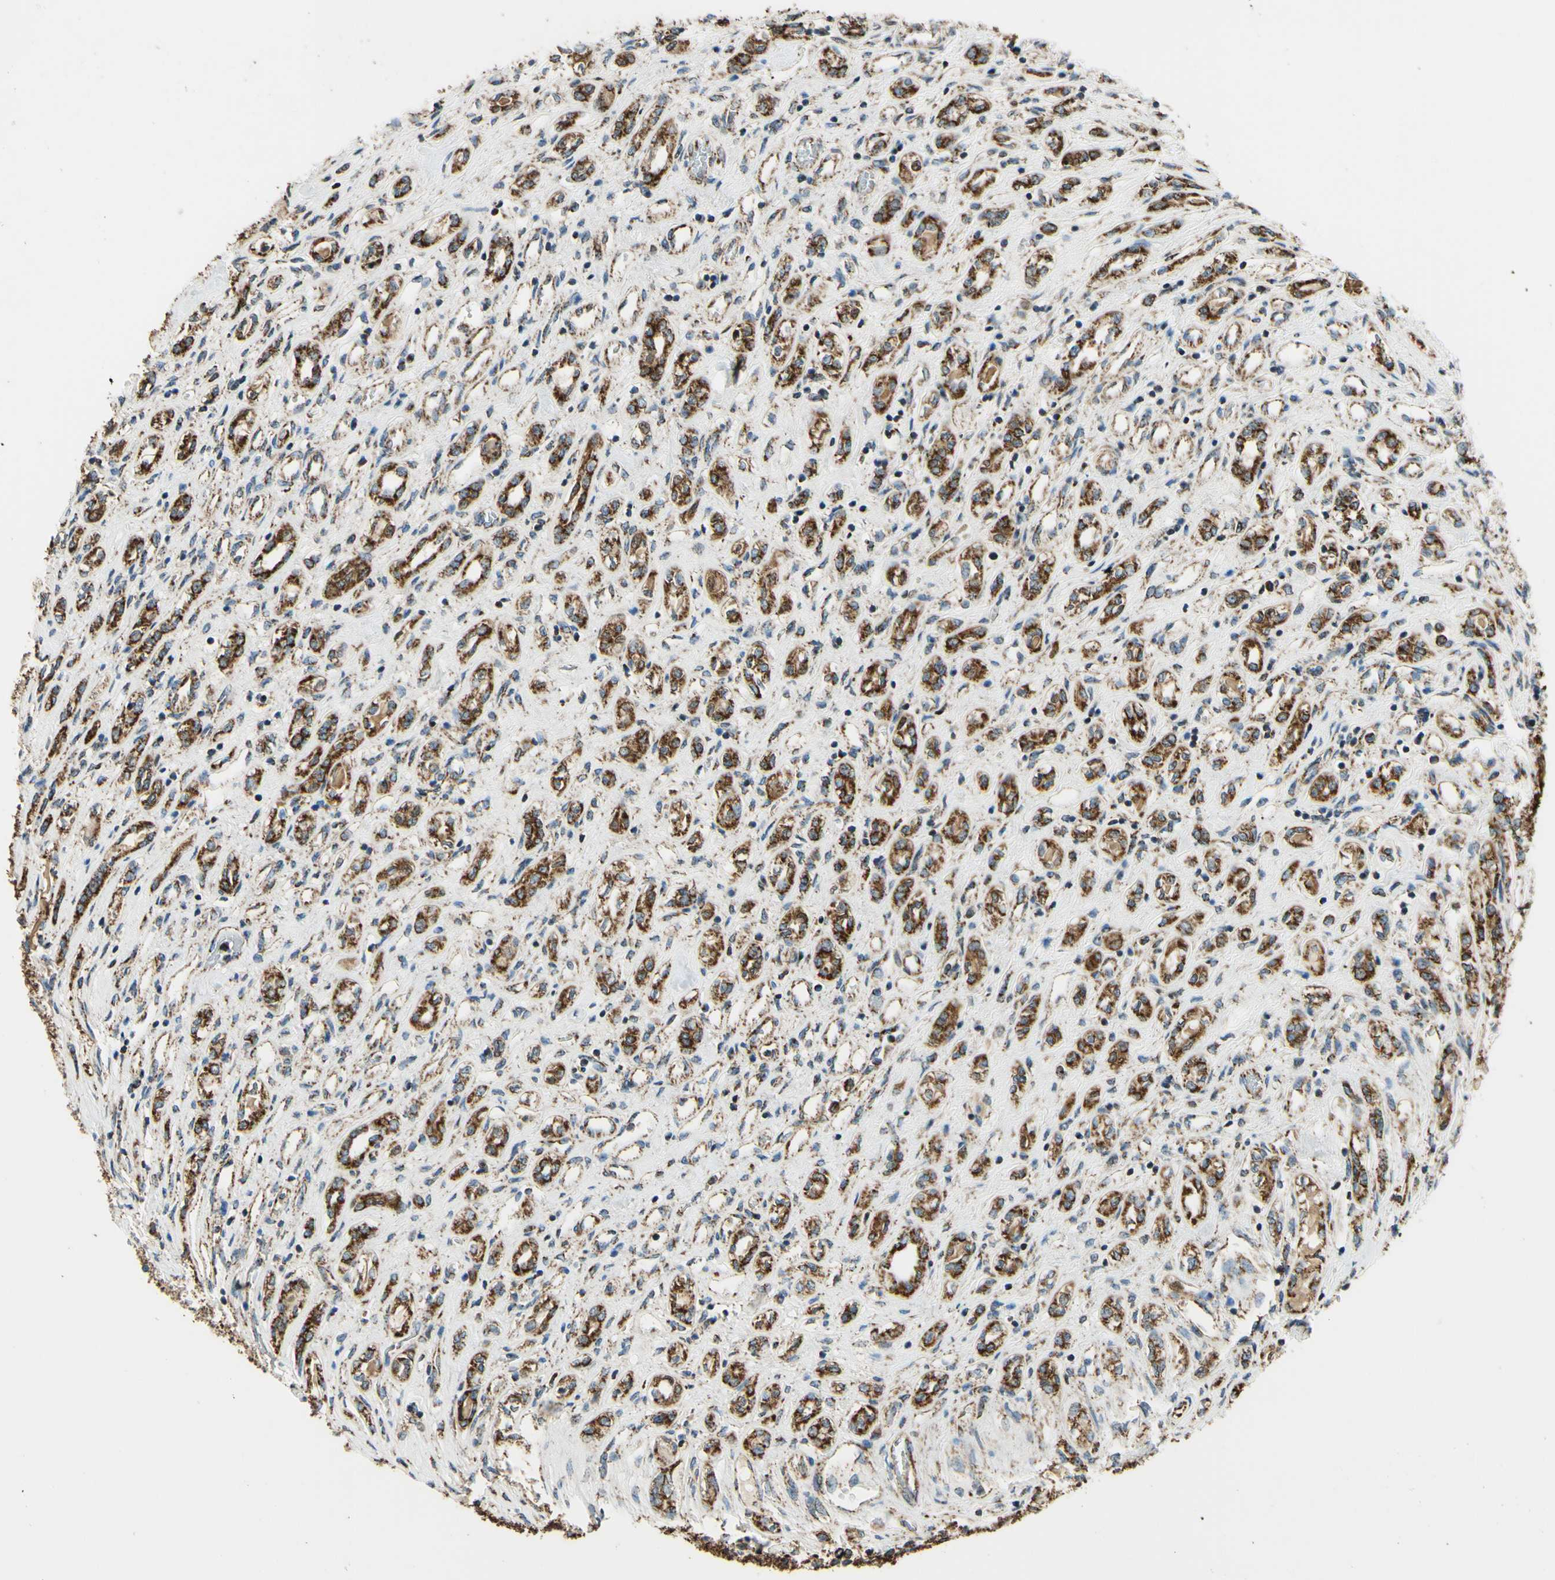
{"staining": {"intensity": "strong", "quantity": ">75%", "location": "cytoplasmic/membranous"}, "tissue": "renal cancer", "cell_type": "Tumor cells", "image_type": "cancer", "snomed": [{"axis": "morphology", "description": "Adenocarcinoma, NOS"}, {"axis": "topography", "description": "Kidney"}], "caption": "Immunohistochemical staining of human adenocarcinoma (renal) reveals strong cytoplasmic/membranous protein staining in about >75% of tumor cells.", "gene": "MAVS", "patient": {"sex": "female", "age": 70}}